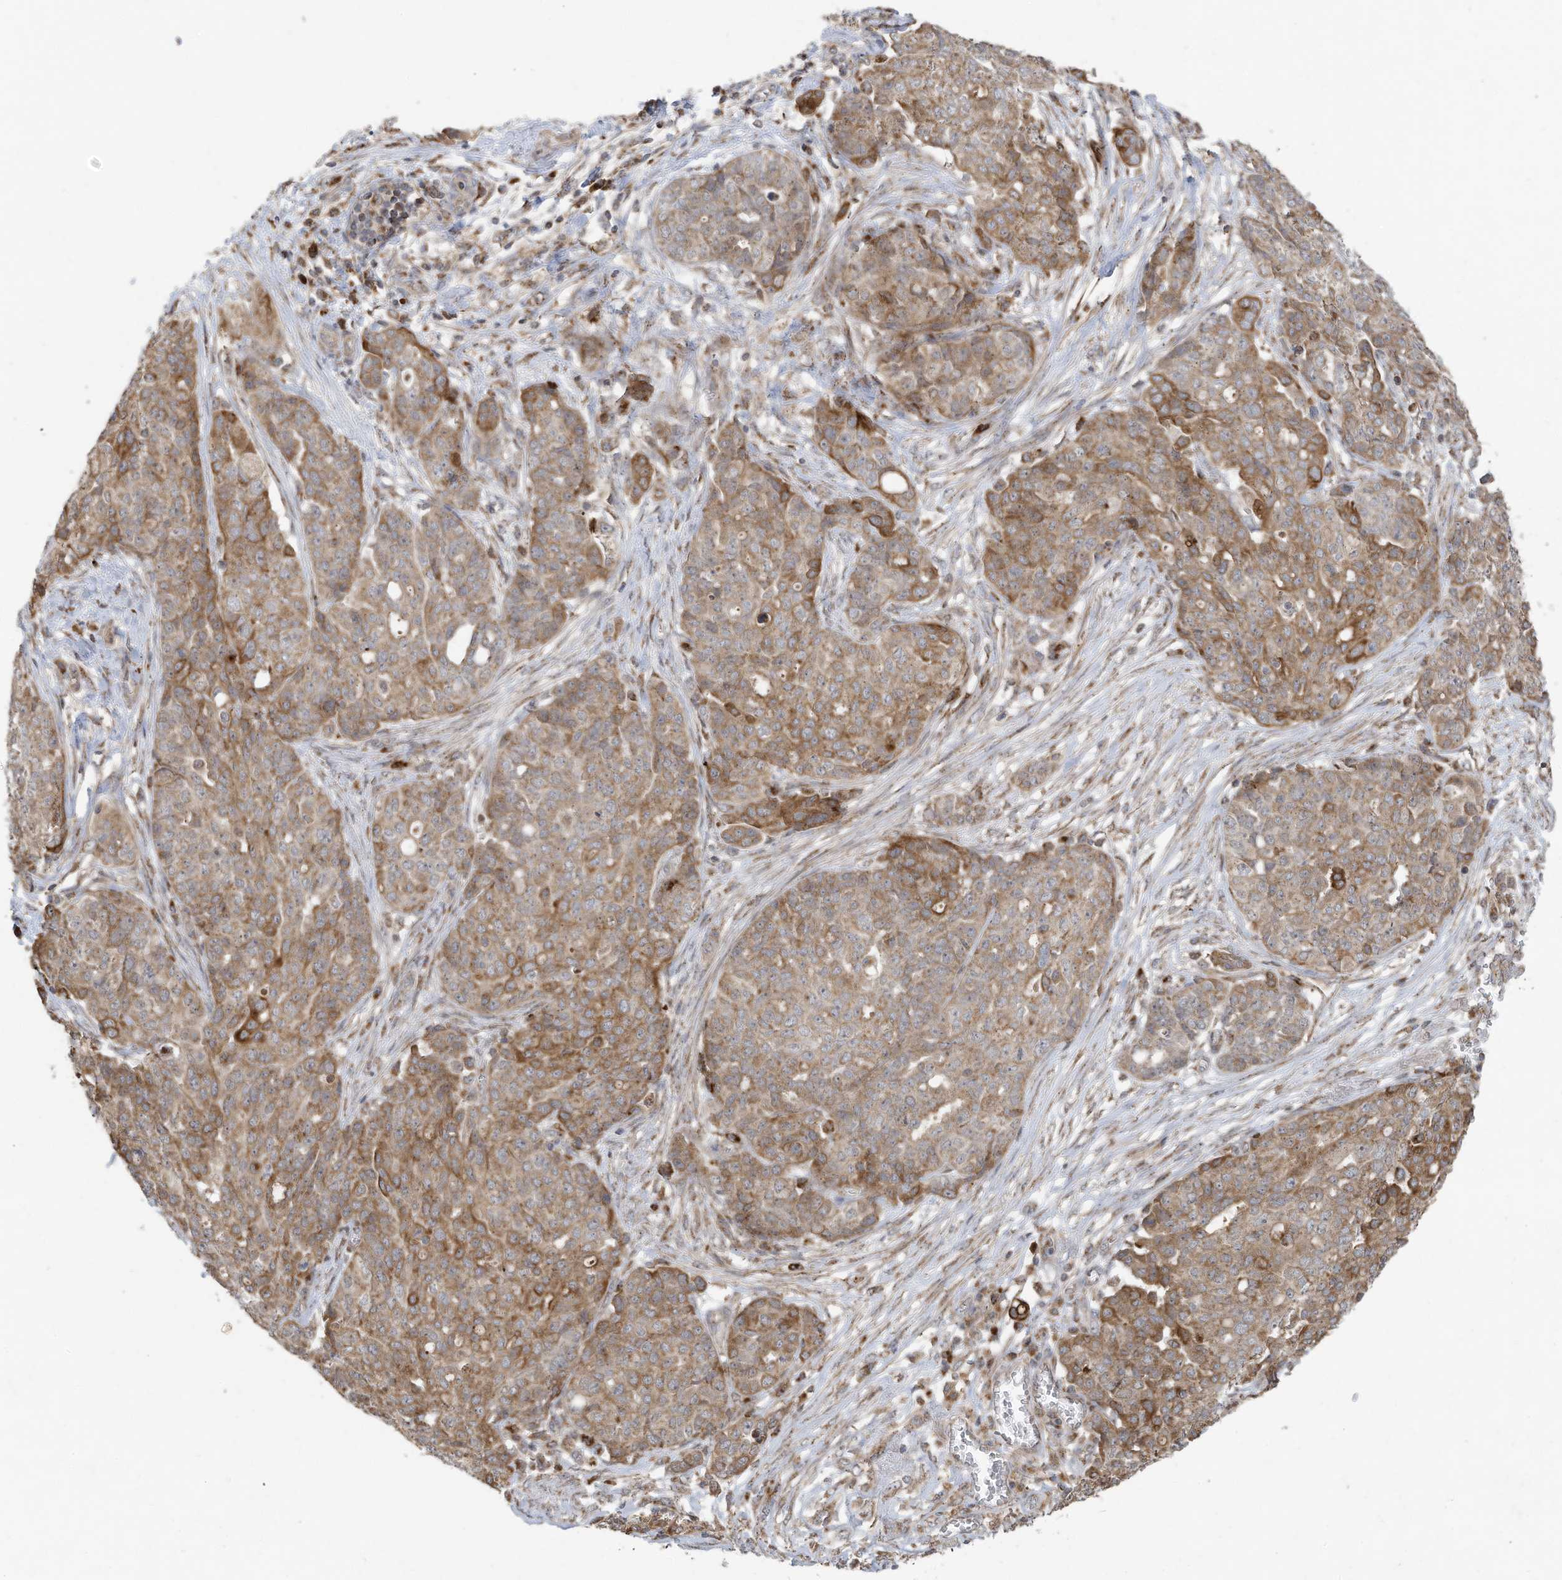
{"staining": {"intensity": "moderate", "quantity": ">75%", "location": "cytoplasmic/membranous"}, "tissue": "ovarian cancer", "cell_type": "Tumor cells", "image_type": "cancer", "snomed": [{"axis": "morphology", "description": "Cystadenocarcinoma, serous, NOS"}, {"axis": "topography", "description": "Soft tissue"}, {"axis": "topography", "description": "Ovary"}], "caption": "Moderate cytoplasmic/membranous staining for a protein is seen in approximately >75% of tumor cells of serous cystadenocarcinoma (ovarian) using immunohistochemistry (IHC).", "gene": "C2orf74", "patient": {"sex": "female", "age": 57}}